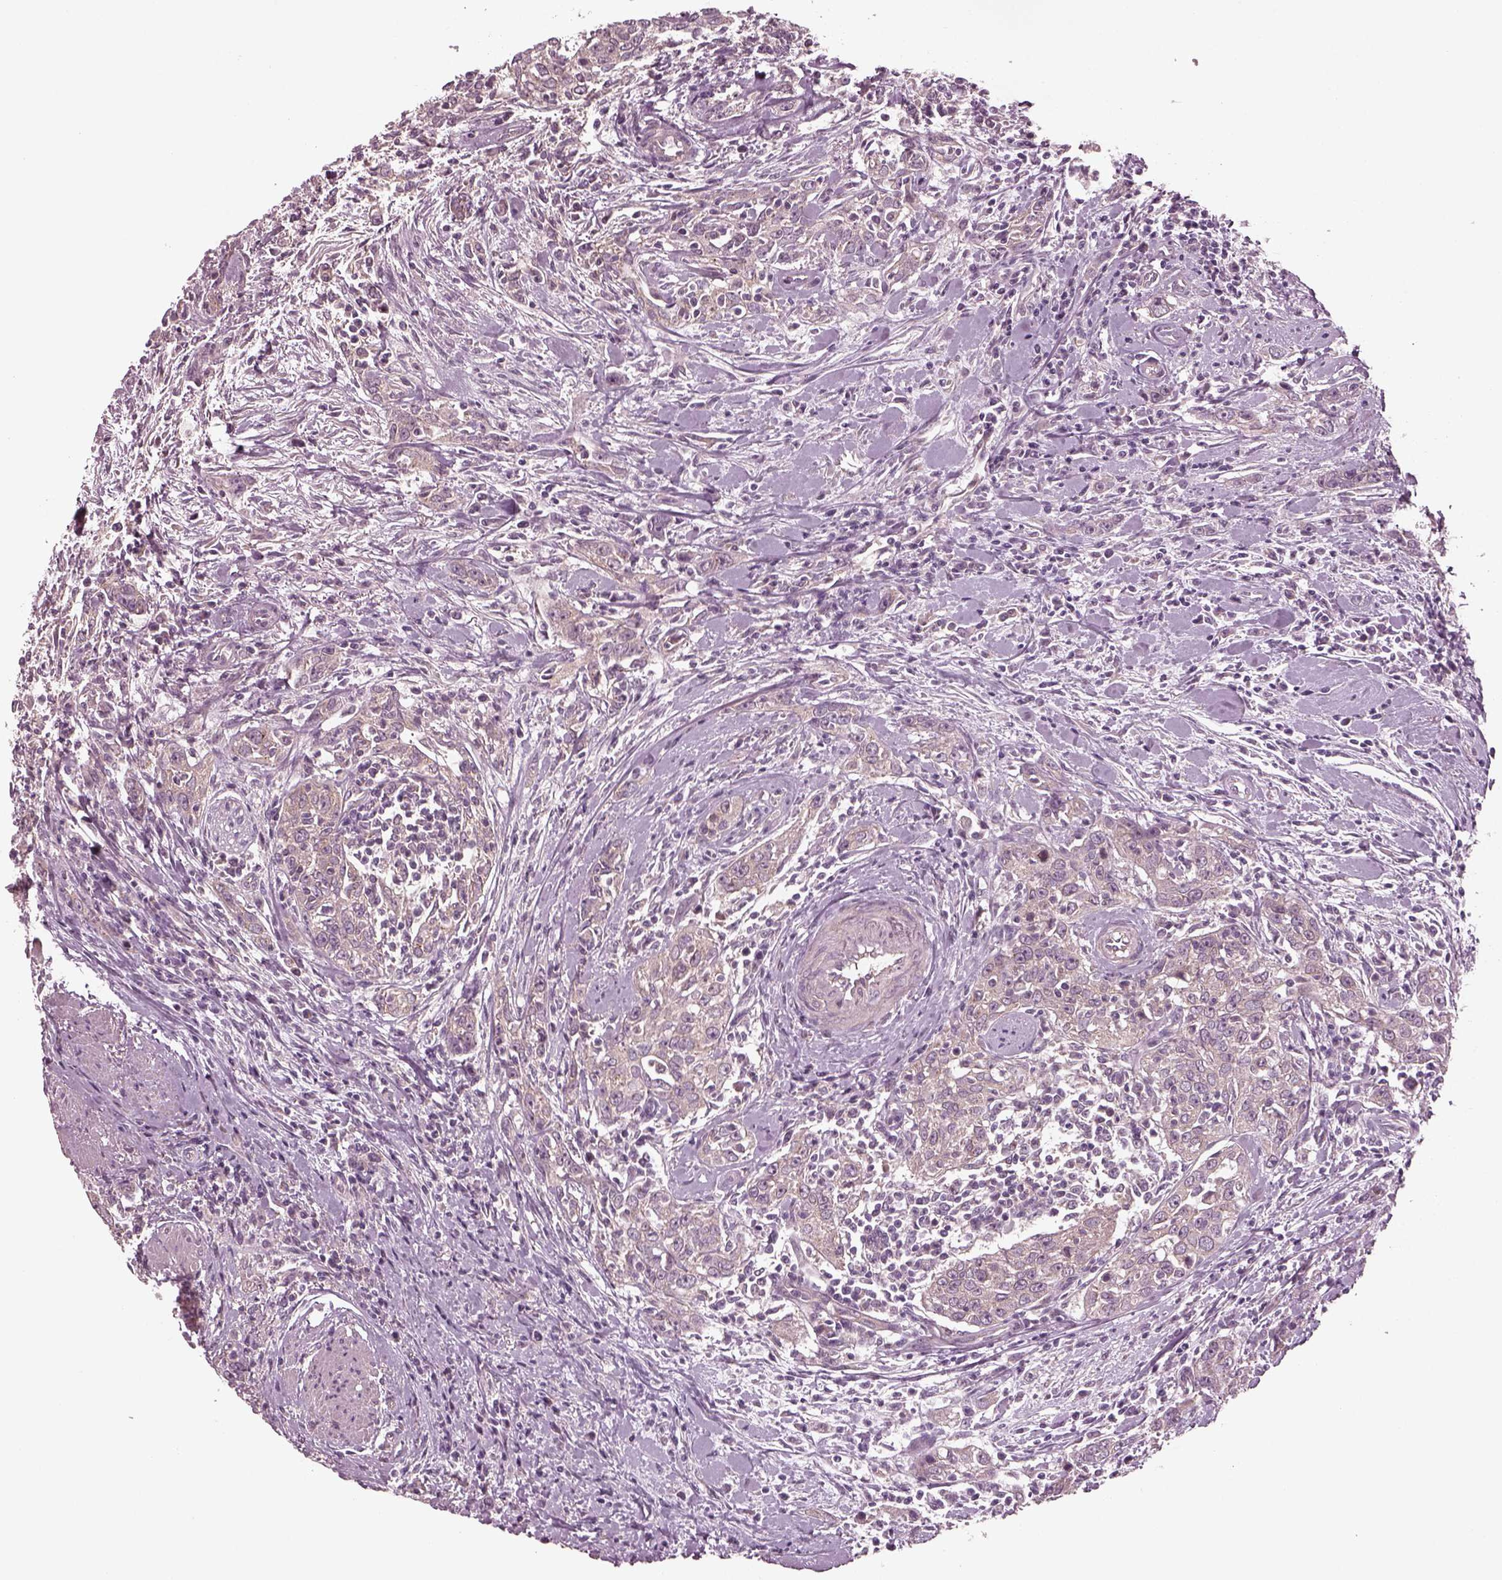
{"staining": {"intensity": "weak", "quantity": ">75%", "location": "cytoplasmic/membranous"}, "tissue": "urothelial cancer", "cell_type": "Tumor cells", "image_type": "cancer", "snomed": [{"axis": "morphology", "description": "Urothelial carcinoma, High grade"}, {"axis": "topography", "description": "Urinary bladder"}], "caption": "High-power microscopy captured an immunohistochemistry micrograph of urothelial cancer, revealing weak cytoplasmic/membranous expression in about >75% of tumor cells. The staining was performed using DAB (3,3'-diaminobenzidine), with brown indicating positive protein expression. Nuclei are stained blue with hematoxylin.", "gene": "TUBG1", "patient": {"sex": "male", "age": 83}}